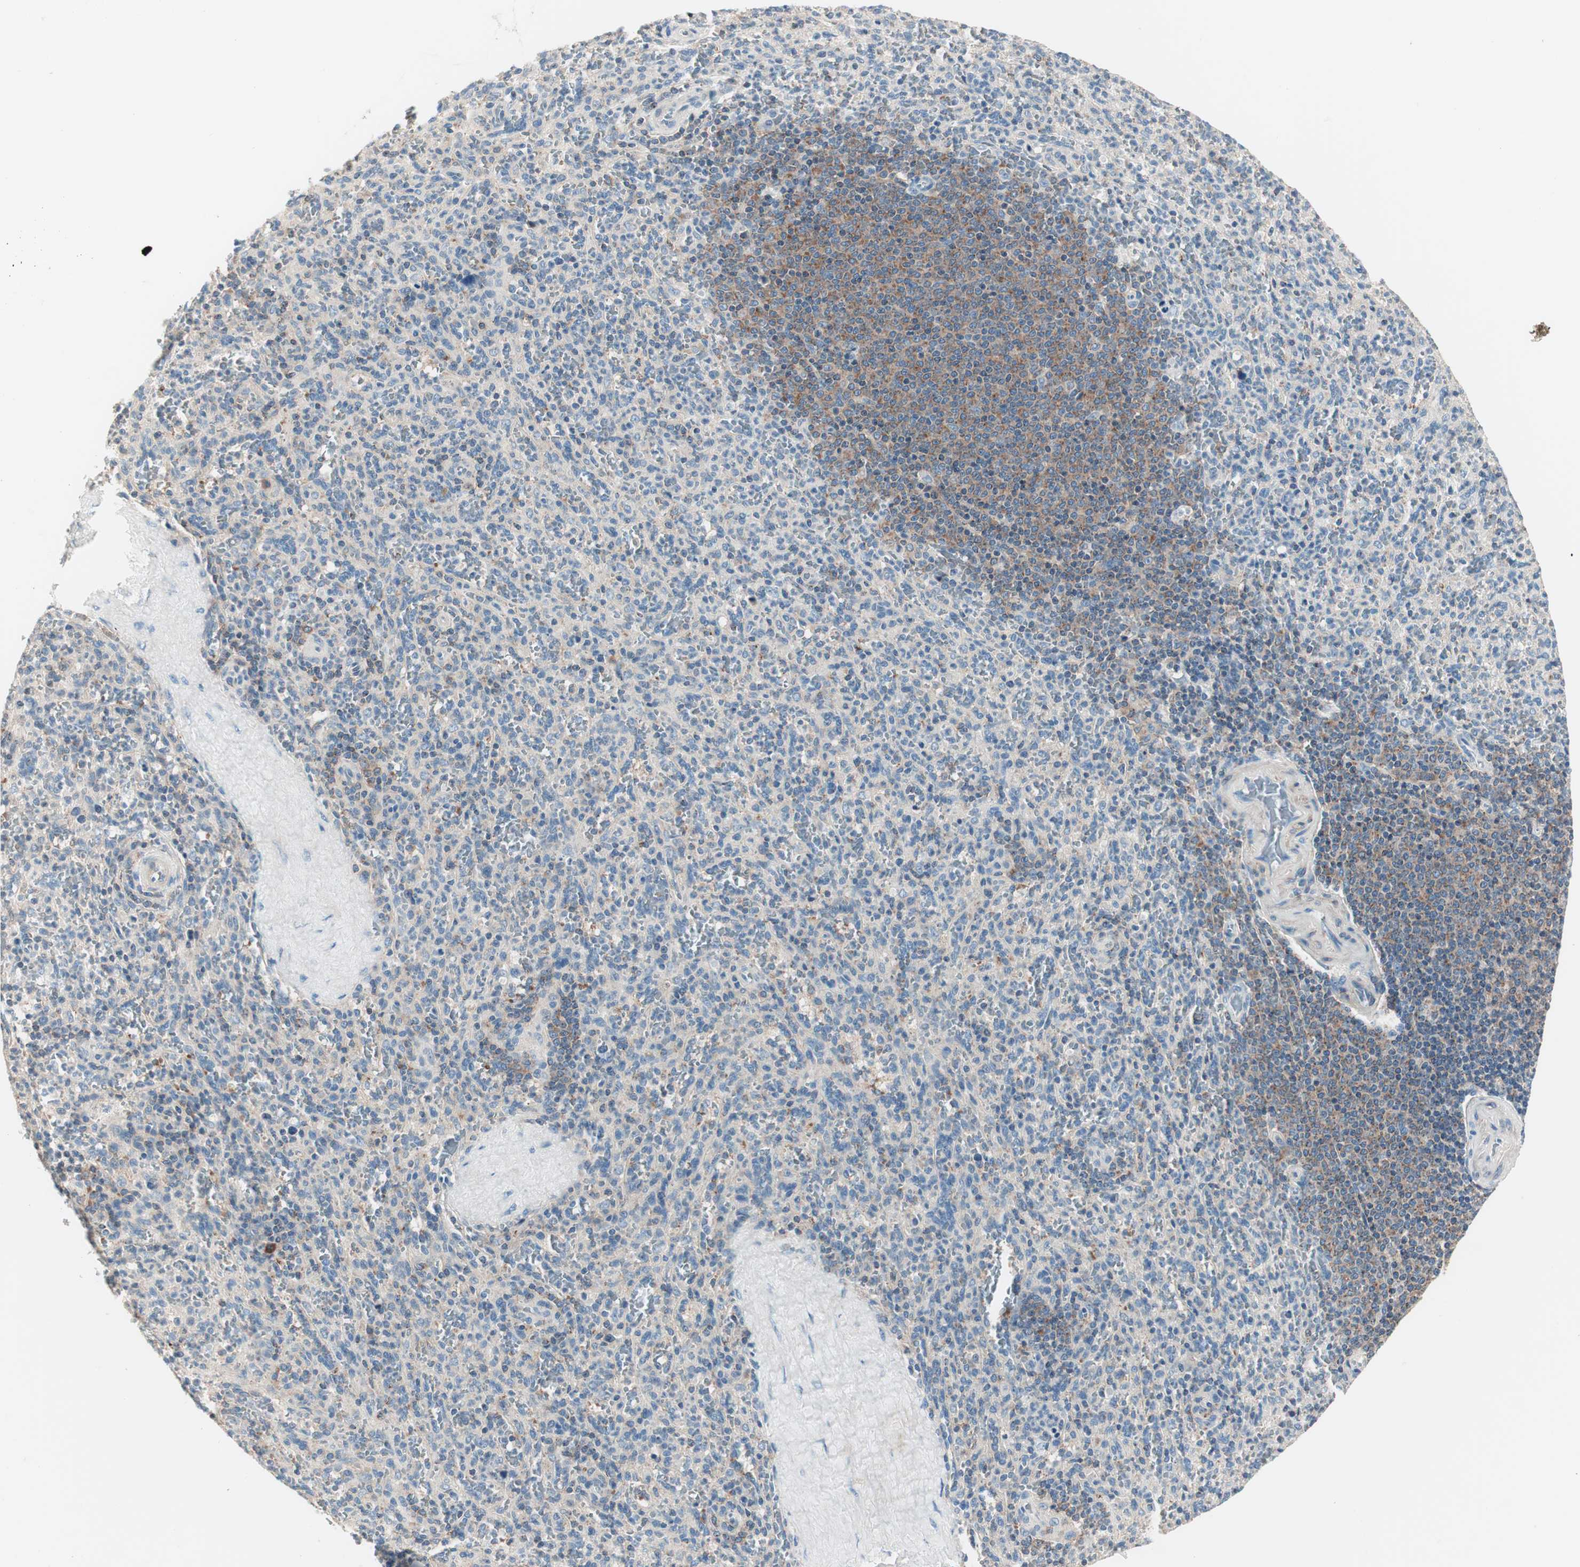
{"staining": {"intensity": "weak", "quantity": "<25%", "location": "cytoplasmic/membranous"}, "tissue": "spleen", "cell_type": "Cells in red pulp", "image_type": "normal", "snomed": [{"axis": "morphology", "description": "Normal tissue, NOS"}, {"axis": "topography", "description": "Spleen"}], "caption": "The histopathology image demonstrates no staining of cells in red pulp in unremarkable spleen. (DAB immunohistochemistry, high magnification).", "gene": "RAD54B", "patient": {"sex": "male", "age": 36}}